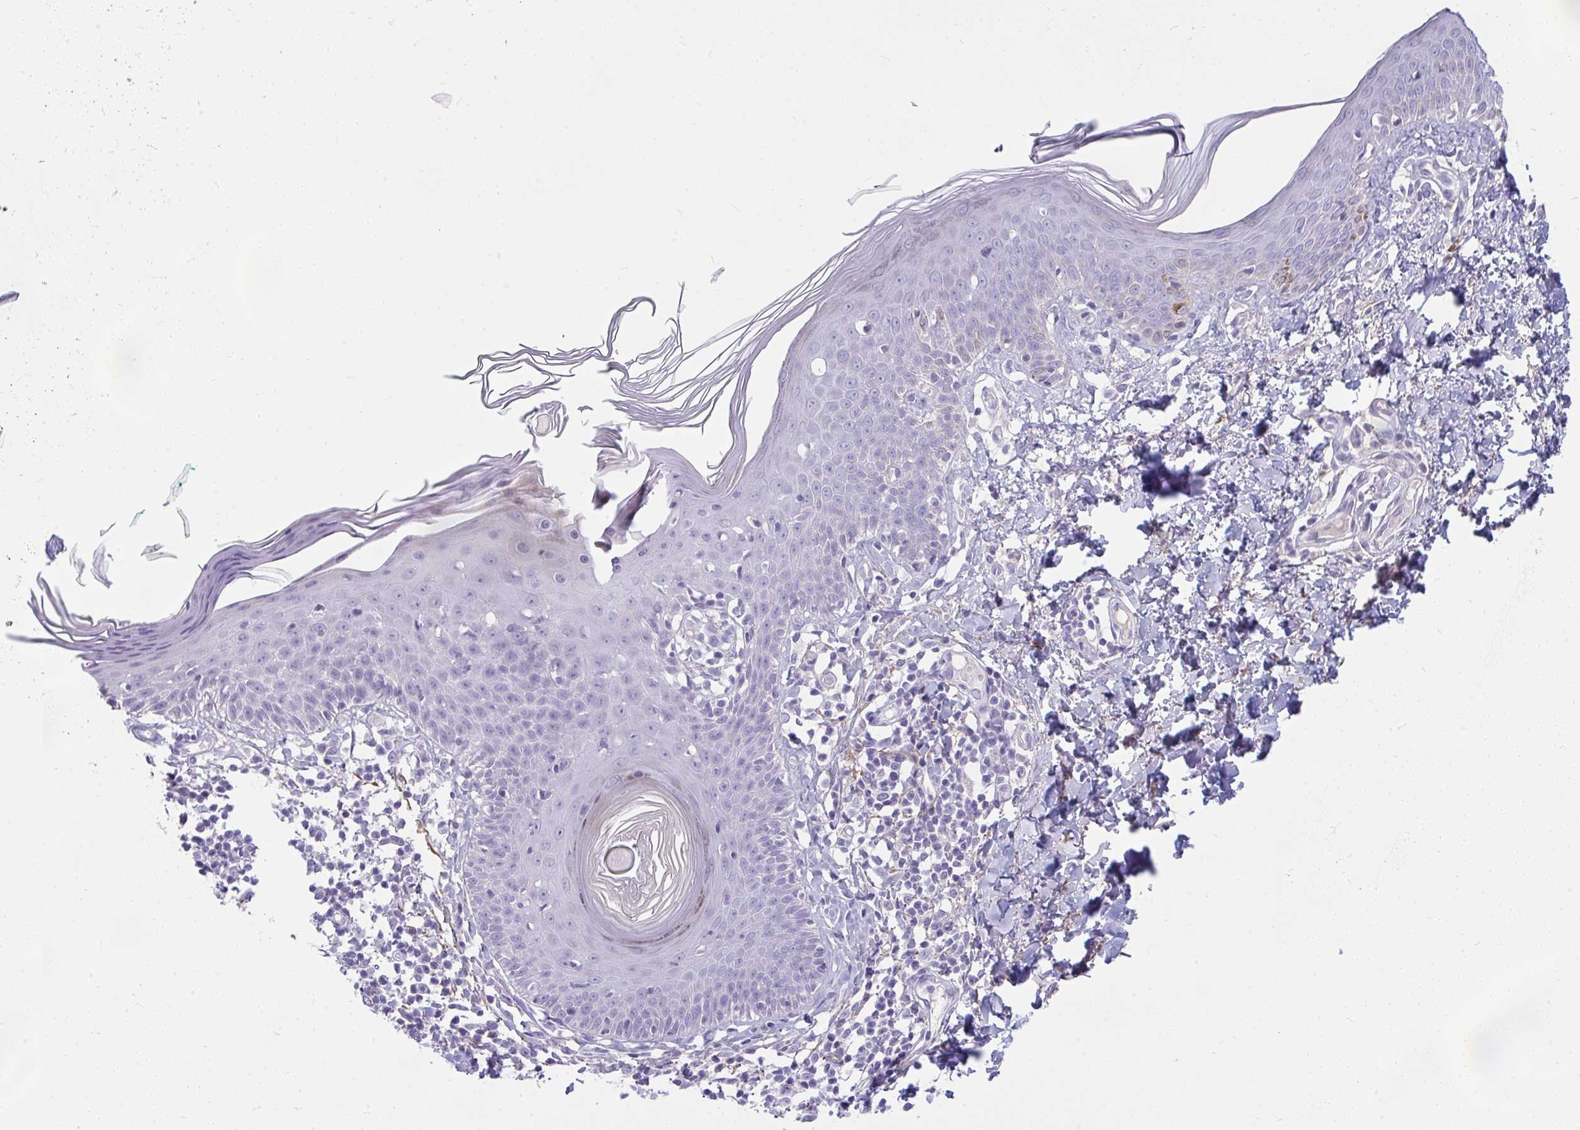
{"staining": {"intensity": "negative", "quantity": "none", "location": "none"}, "tissue": "skin", "cell_type": "Fibroblasts", "image_type": "normal", "snomed": [{"axis": "morphology", "description": "Normal tissue, NOS"}, {"axis": "topography", "description": "Skin"}, {"axis": "topography", "description": "Peripheral nerve tissue"}], "caption": "Immunohistochemistry (IHC) photomicrograph of unremarkable skin: human skin stained with DAB displays no significant protein staining in fibroblasts.", "gene": "PIGZ", "patient": {"sex": "female", "age": 45}}